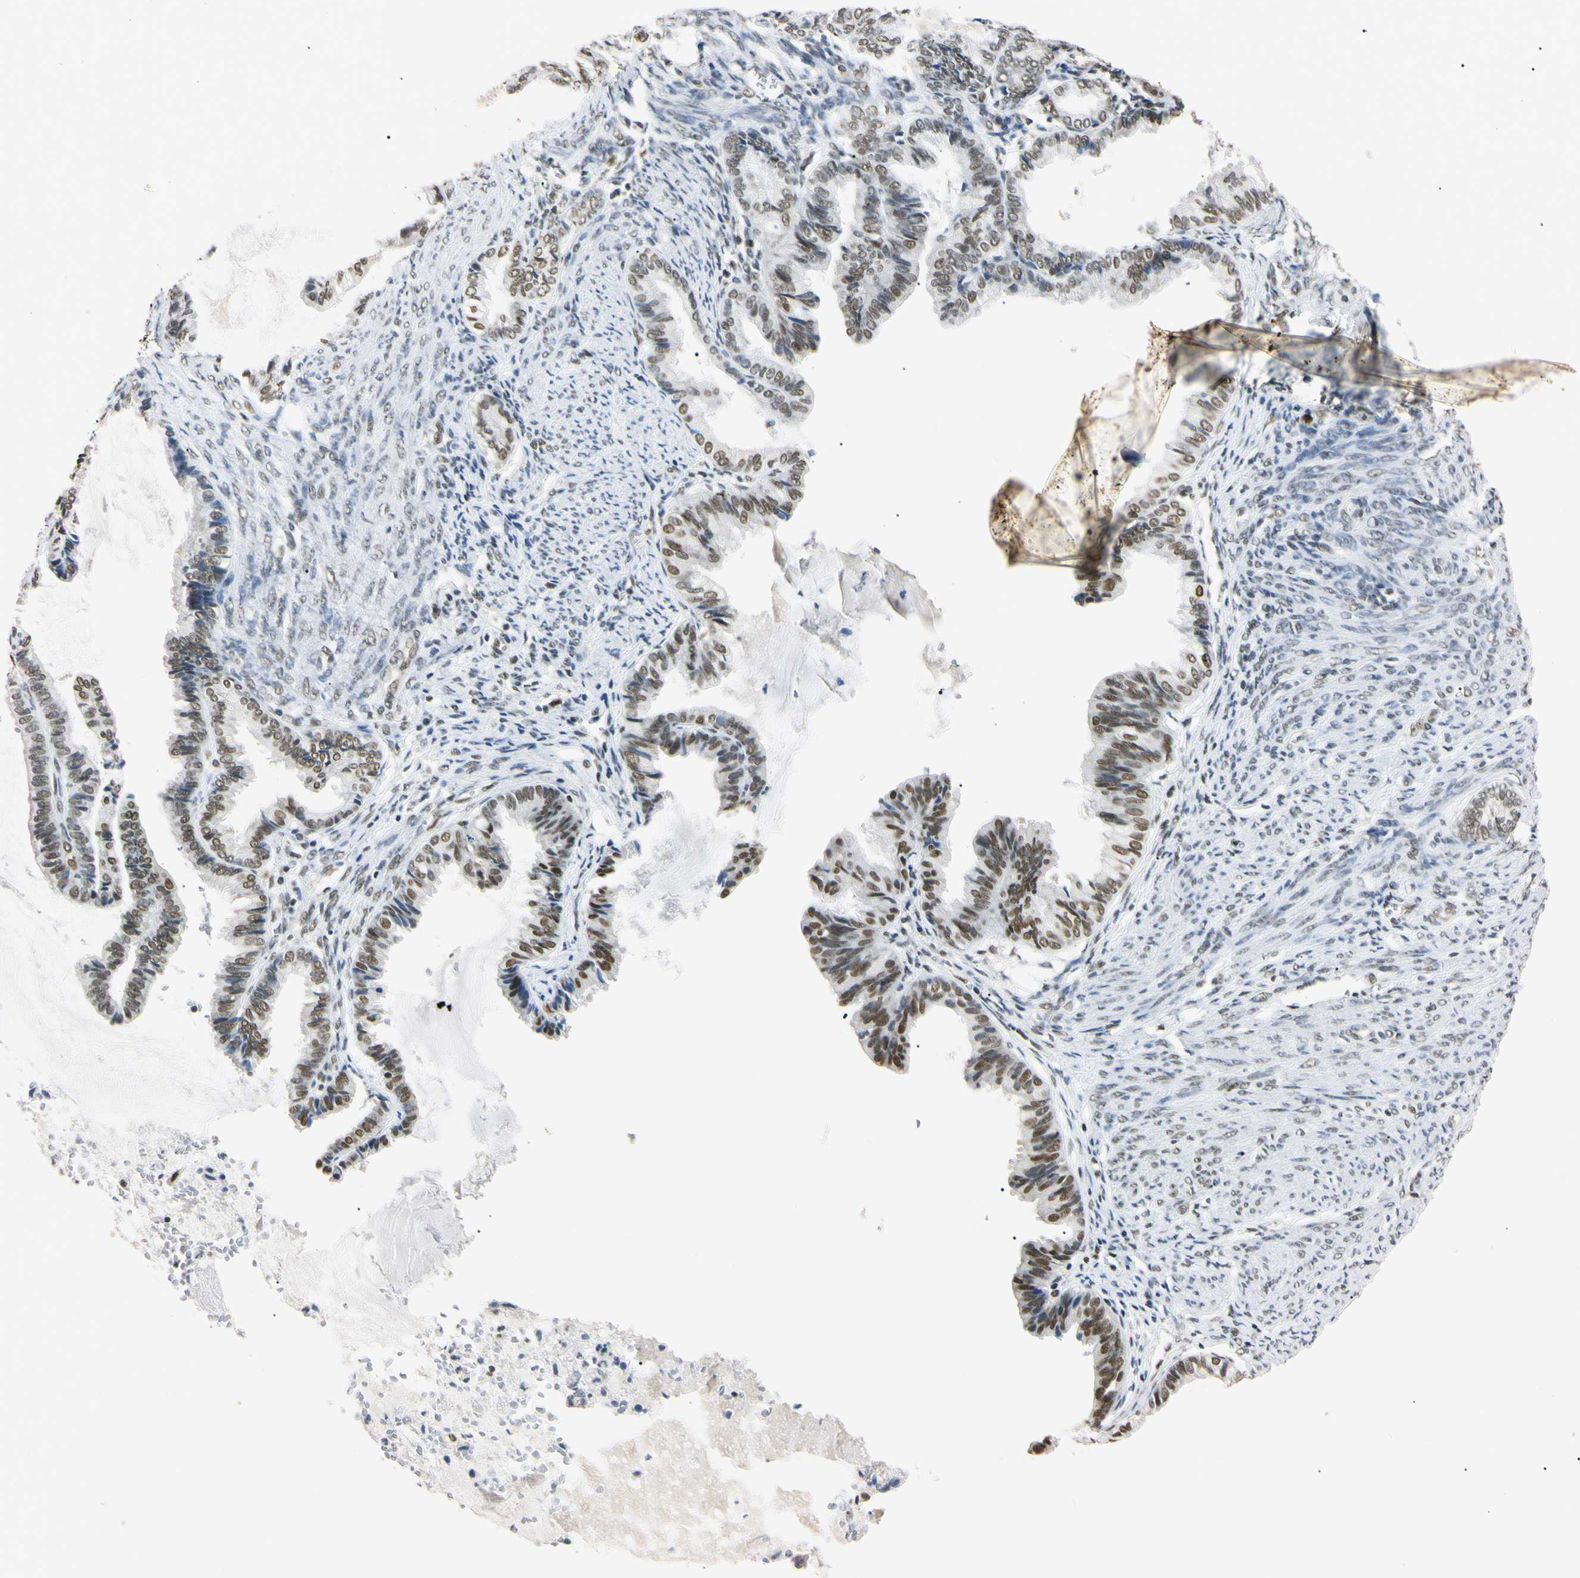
{"staining": {"intensity": "moderate", "quantity": ">75%", "location": "nuclear"}, "tissue": "endometrial cancer", "cell_type": "Tumor cells", "image_type": "cancer", "snomed": [{"axis": "morphology", "description": "Adenocarcinoma, NOS"}, {"axis": "topography", "description": "Endometrium"}], "caption": "An image showing moderate nuclear staining in about >75% of tumor cells in endometrial cancer (adenocarcinoma), as visualized by brown immunohistochemical staining.", "gene": "SMARCA5", "patient": {"sex": "female", "age": 86}}